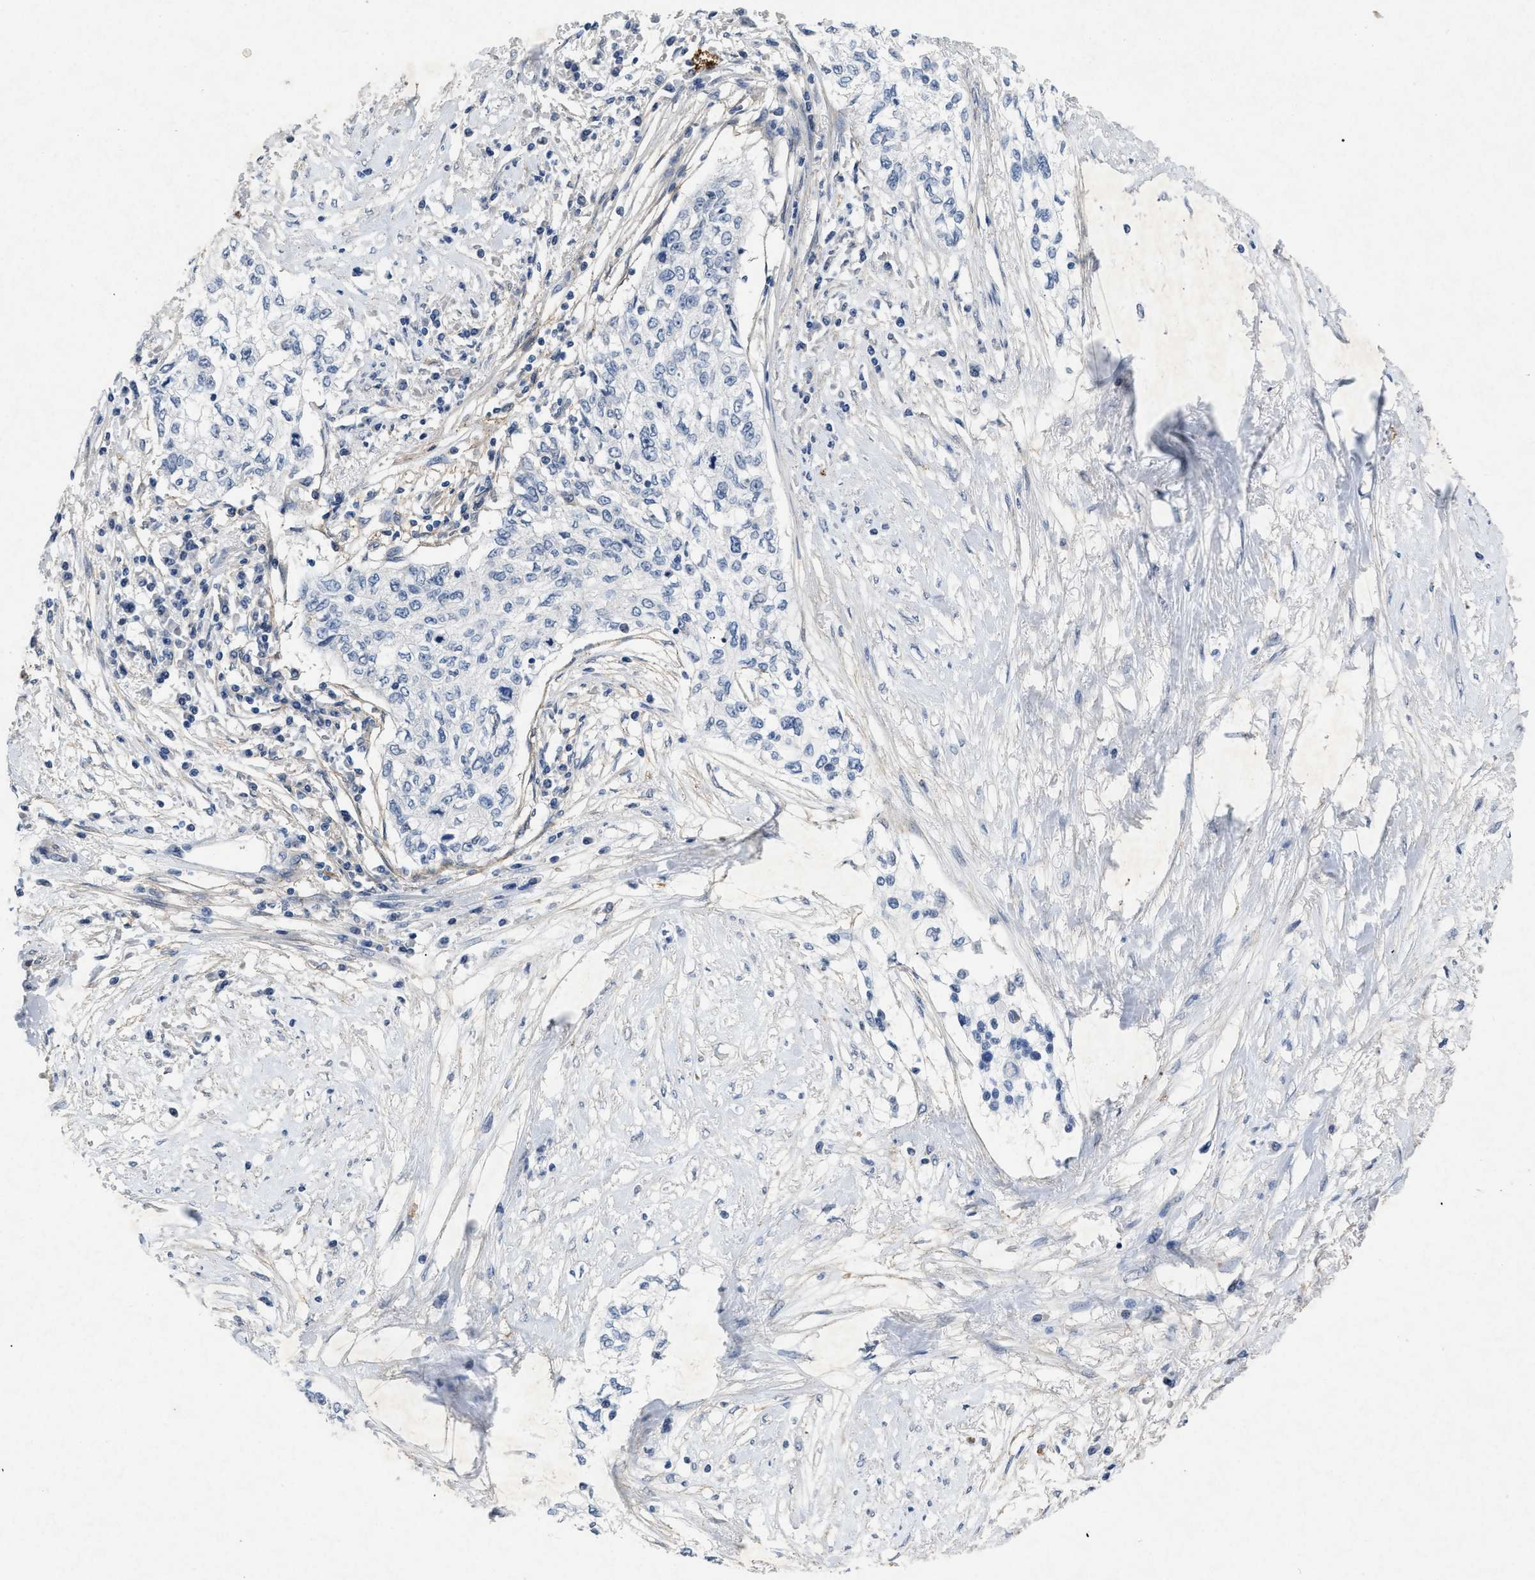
{"staining": {"intensity": "negative", "quantity": "none", "location": "none"}, "tissue": "cervical cancer", "cell_type": "Tumor cells", "image_type": "cancer", "snomed": [{"axis": "morphology", "description": "Squamous cell carcinoma, NOS"}, {"axis": "topography", "description": "Cervix"}], "caption": "Cervical squamous cell carcinoma was stained to show a protein in brown. There is no significant expression in tumor cells.", "gene": "PDGFRA", "patient": {"sex": "female", "age": 57}}